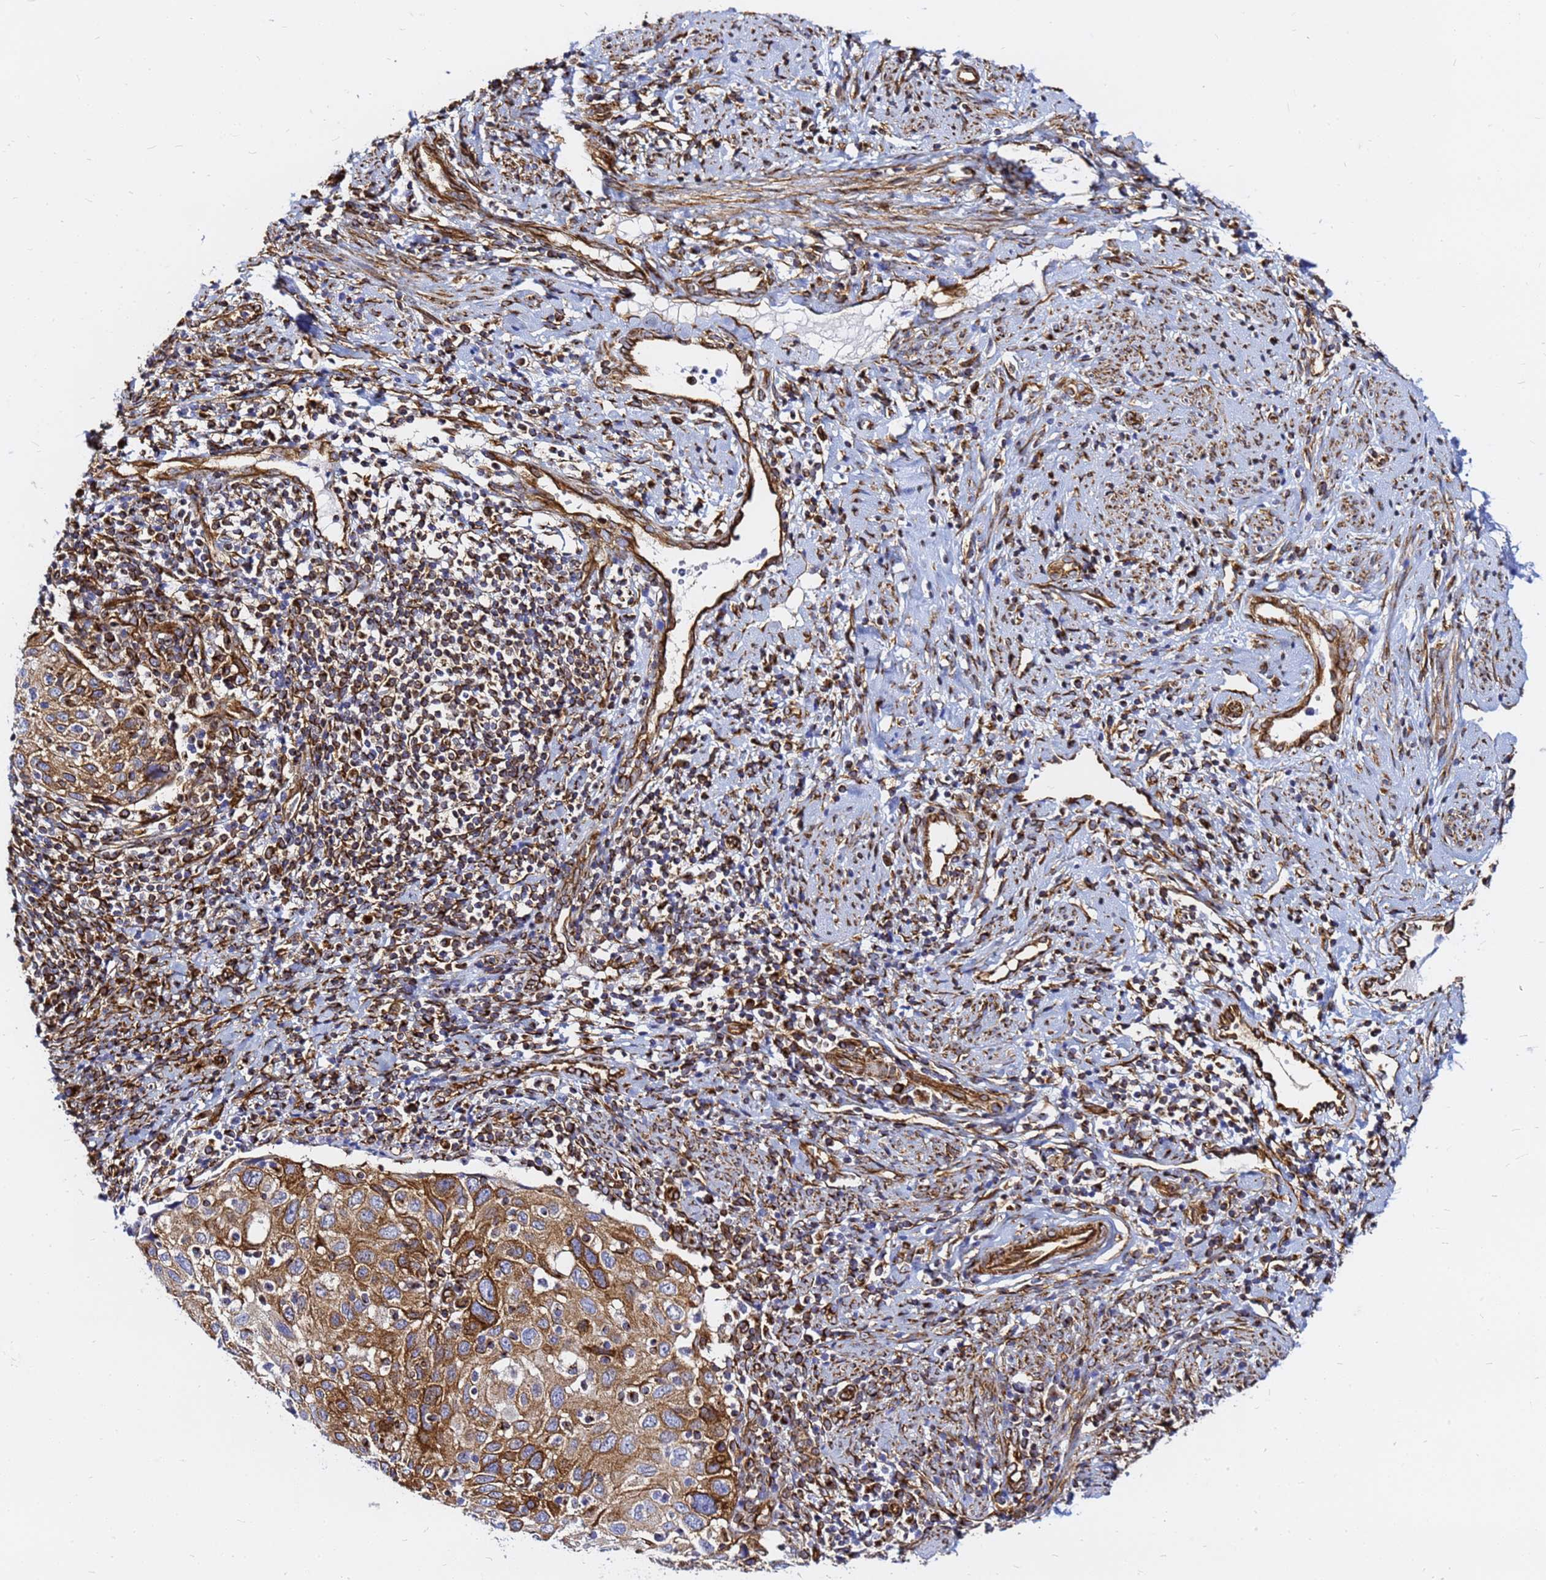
{"staining": {"intensity": "moderate", "quantity": ">75%", "location": "cytoplasmic/membranous"}, "tissue": "cervical cancer", "cell_type": "Tumor cells", "image_type": "cancer", "snomed": [{"axis": "morphology", "description": "Squamous cell carcinoma, NOS"}, {"axis": "topography", "description": "Cervix"}], "caption": "An image showing moderate cytoplasmic/membranous expression in about >75% of tumor cells in squamous cell carcinoma (cervical), as visualized by brown immunohistochemical staining.", "gene": "TUBA8", "patient": {"sex": "female", "age": 70}}